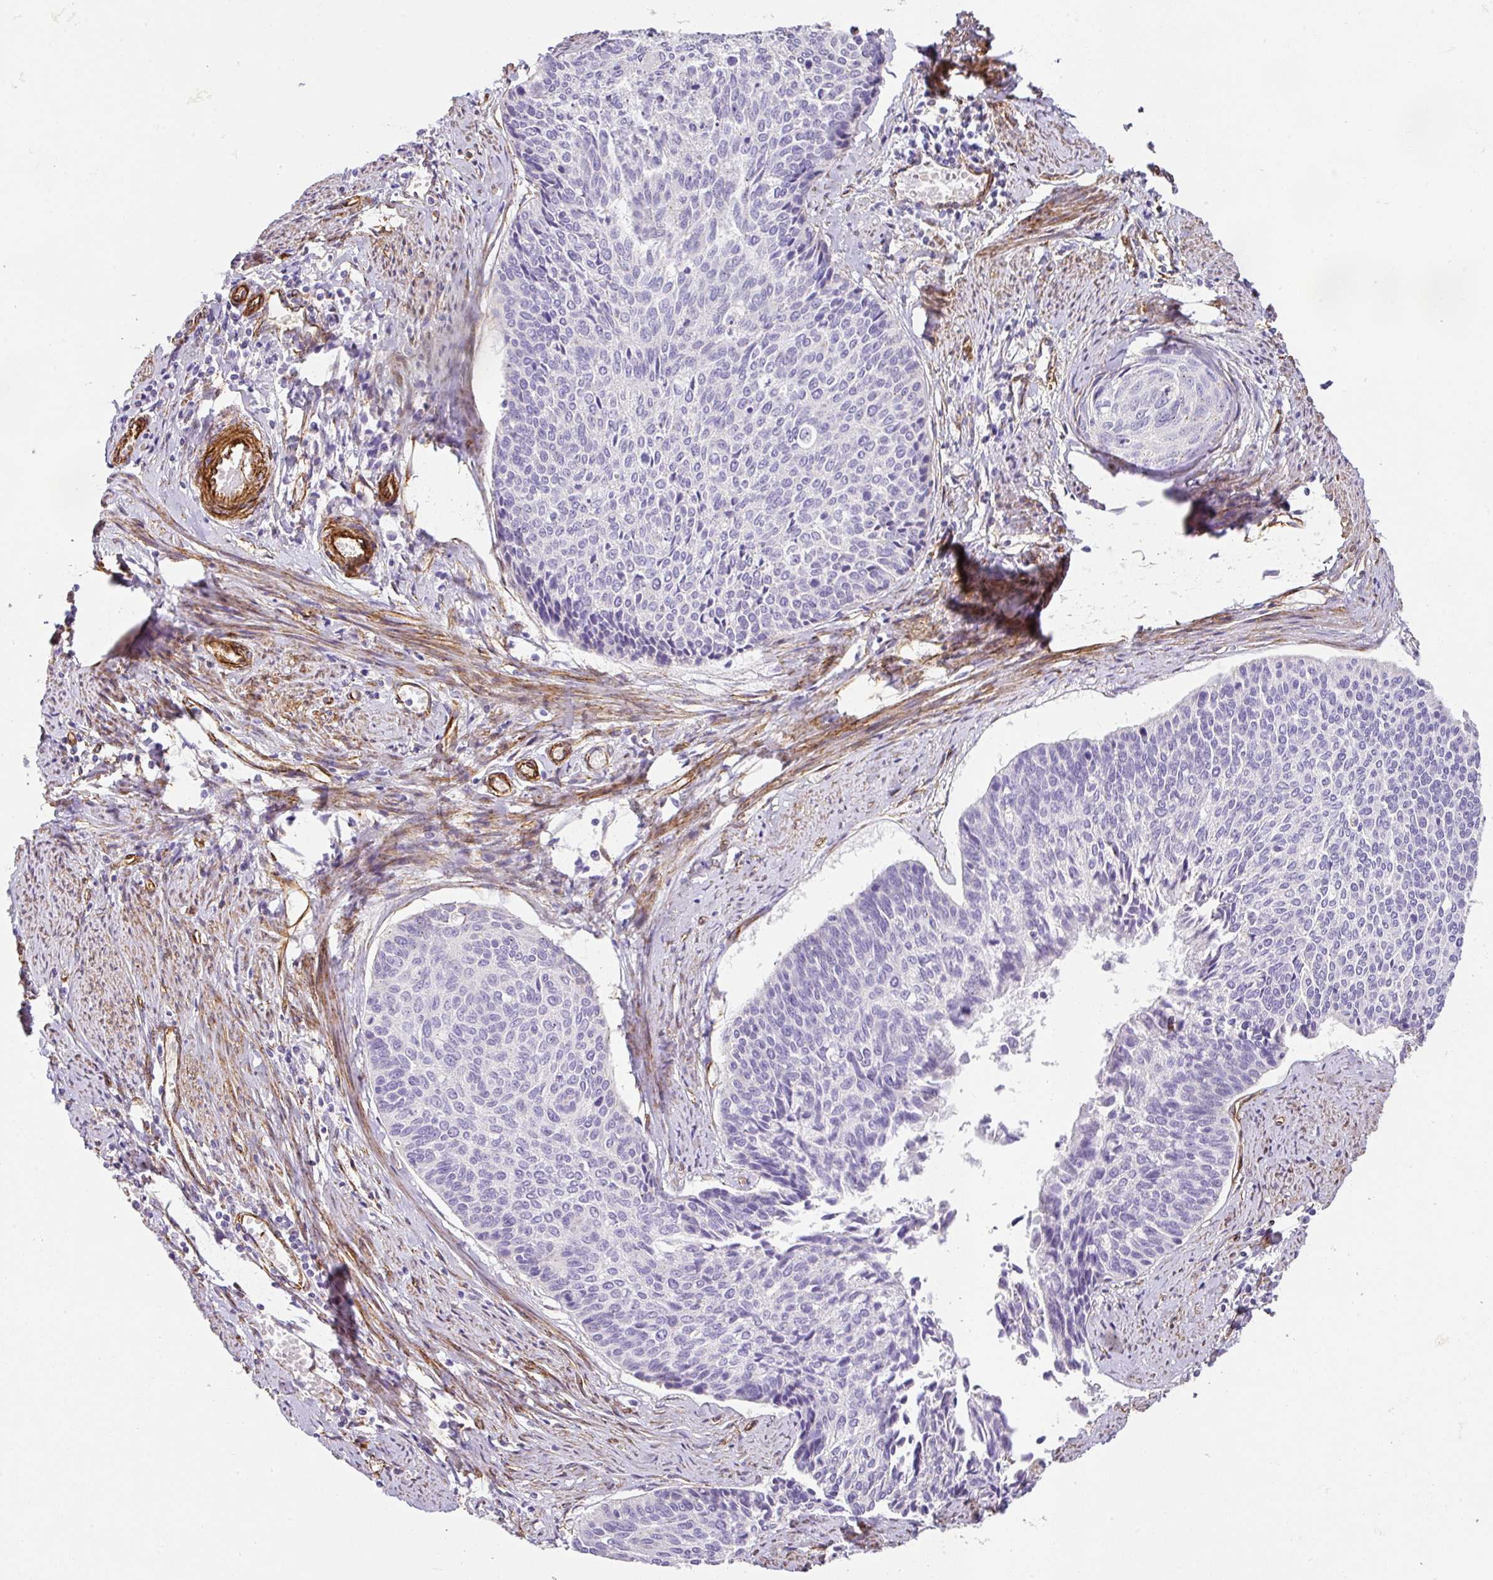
{"staining": {"intensity": "negative", "quantity": "none", "location": "none"}, "tissue": "cervical cancer", "cell_type": "Tumor cells", "image_type": "cancer", "snomed": [{"axis": "morphology", "description": "Squamous cell carcinoma, NOS"}, {"axis": "topography", "description": "Cervix"}], "caption": "The histopathology image shows no significant expression in tumor cells of cervical cancer (squamous cell carcinoma).", "gene": "SLC25A17", "patient": {"sex": "female", "age": 55}}